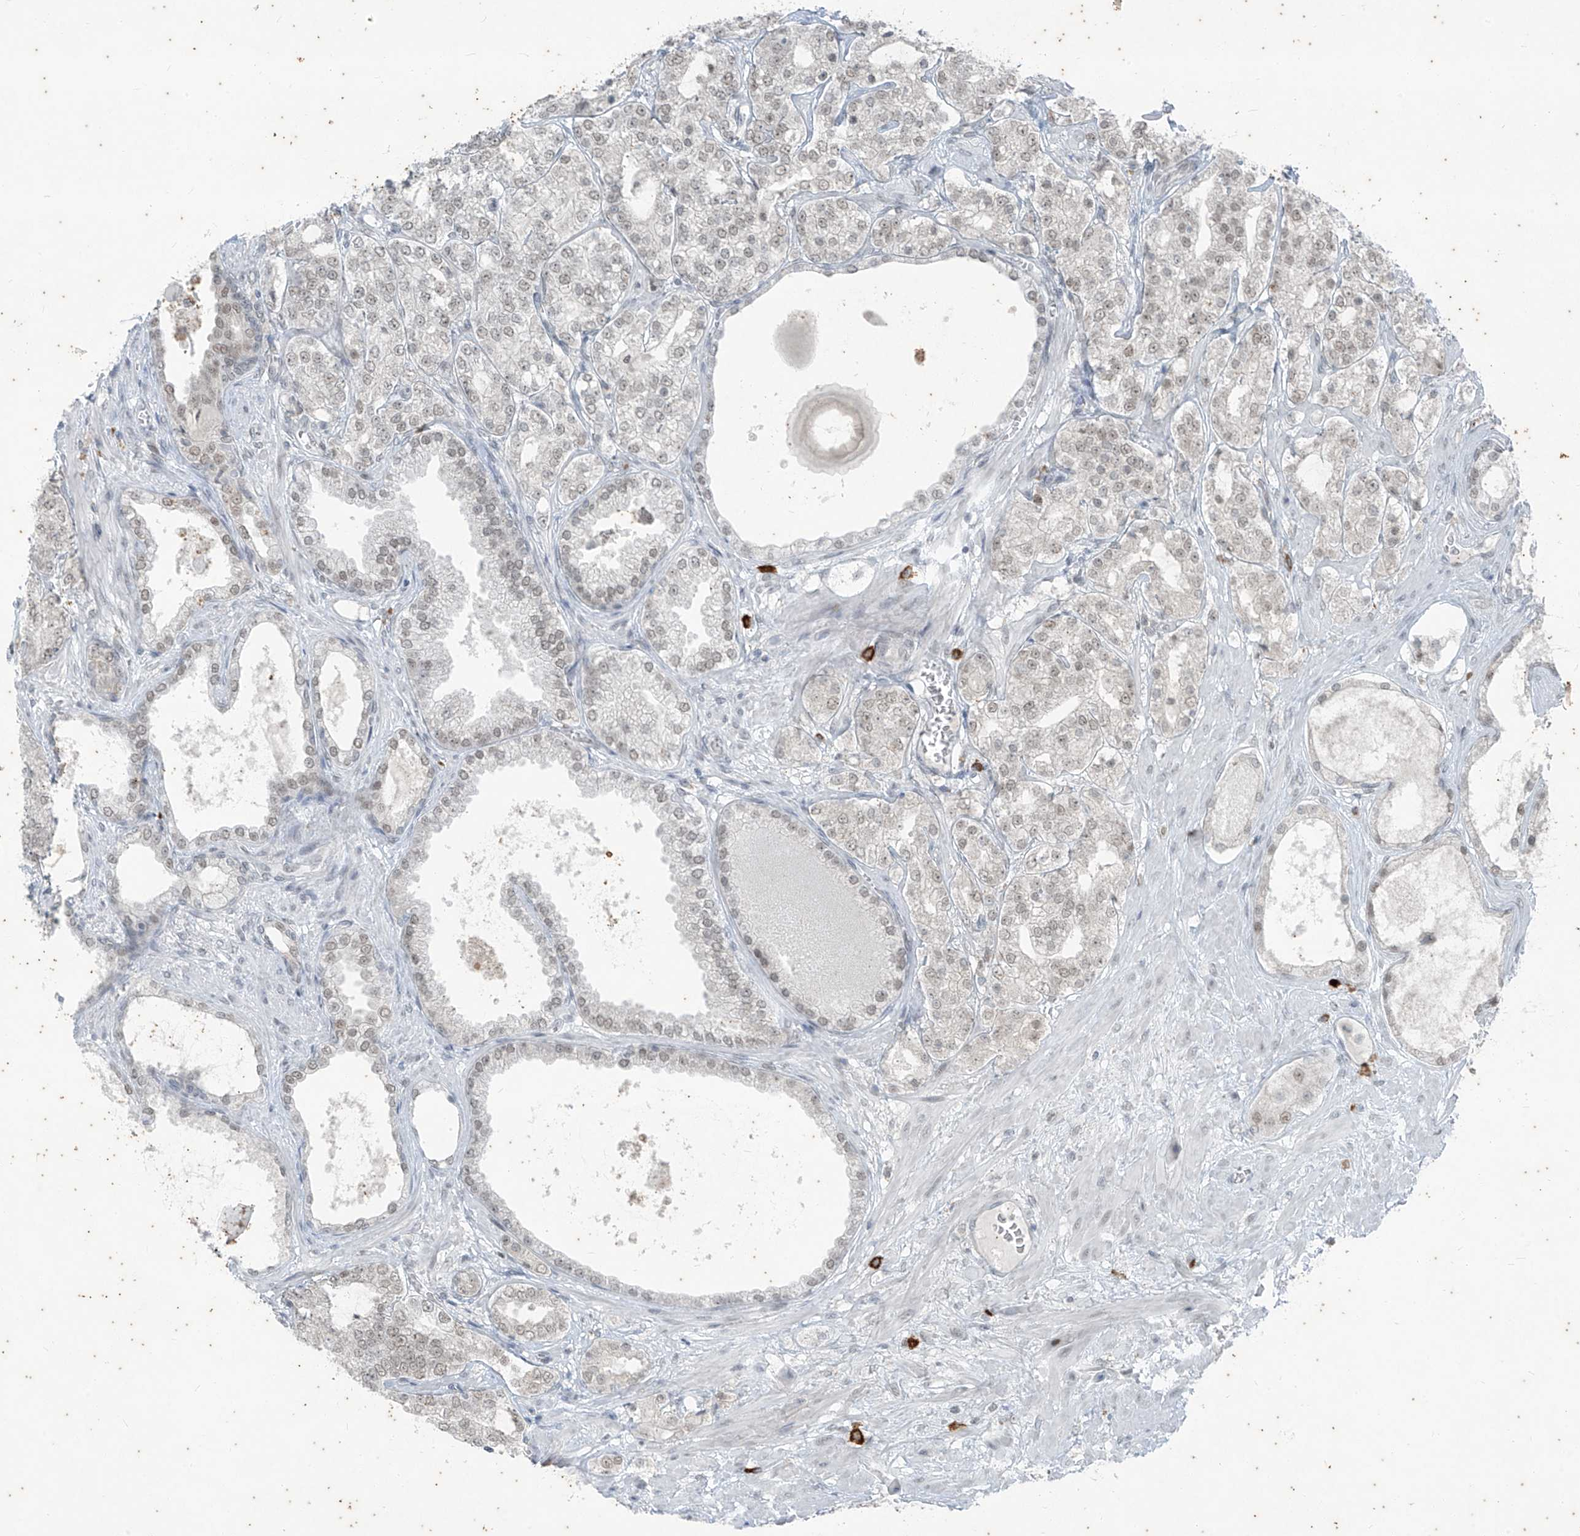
{"staining": {"intensity": "moderate", "quantity": "<25%", "location": "nuclear"}, "tissue": "prostate cancer", "cell_type": "Tumor cells", "image_type": "cancer", "snomed": [{"axis": "morphology", "description": "Adenocarcinoma, High grade"}, {"axis": "topography", "description": "Prostate"}], "caption": "Immunohistochemistry photomicrograph of neoplastic tissue: human prostate cancer (adenocarcinoma (high-grade)) stained using IHC displays low levels of moderate protein expression localized specifically in the nuclear of tumor cells, appearing as a nuclear brown color.", "gene": "ZNF354B", "patient": {"sex": "male", "age": 64}}